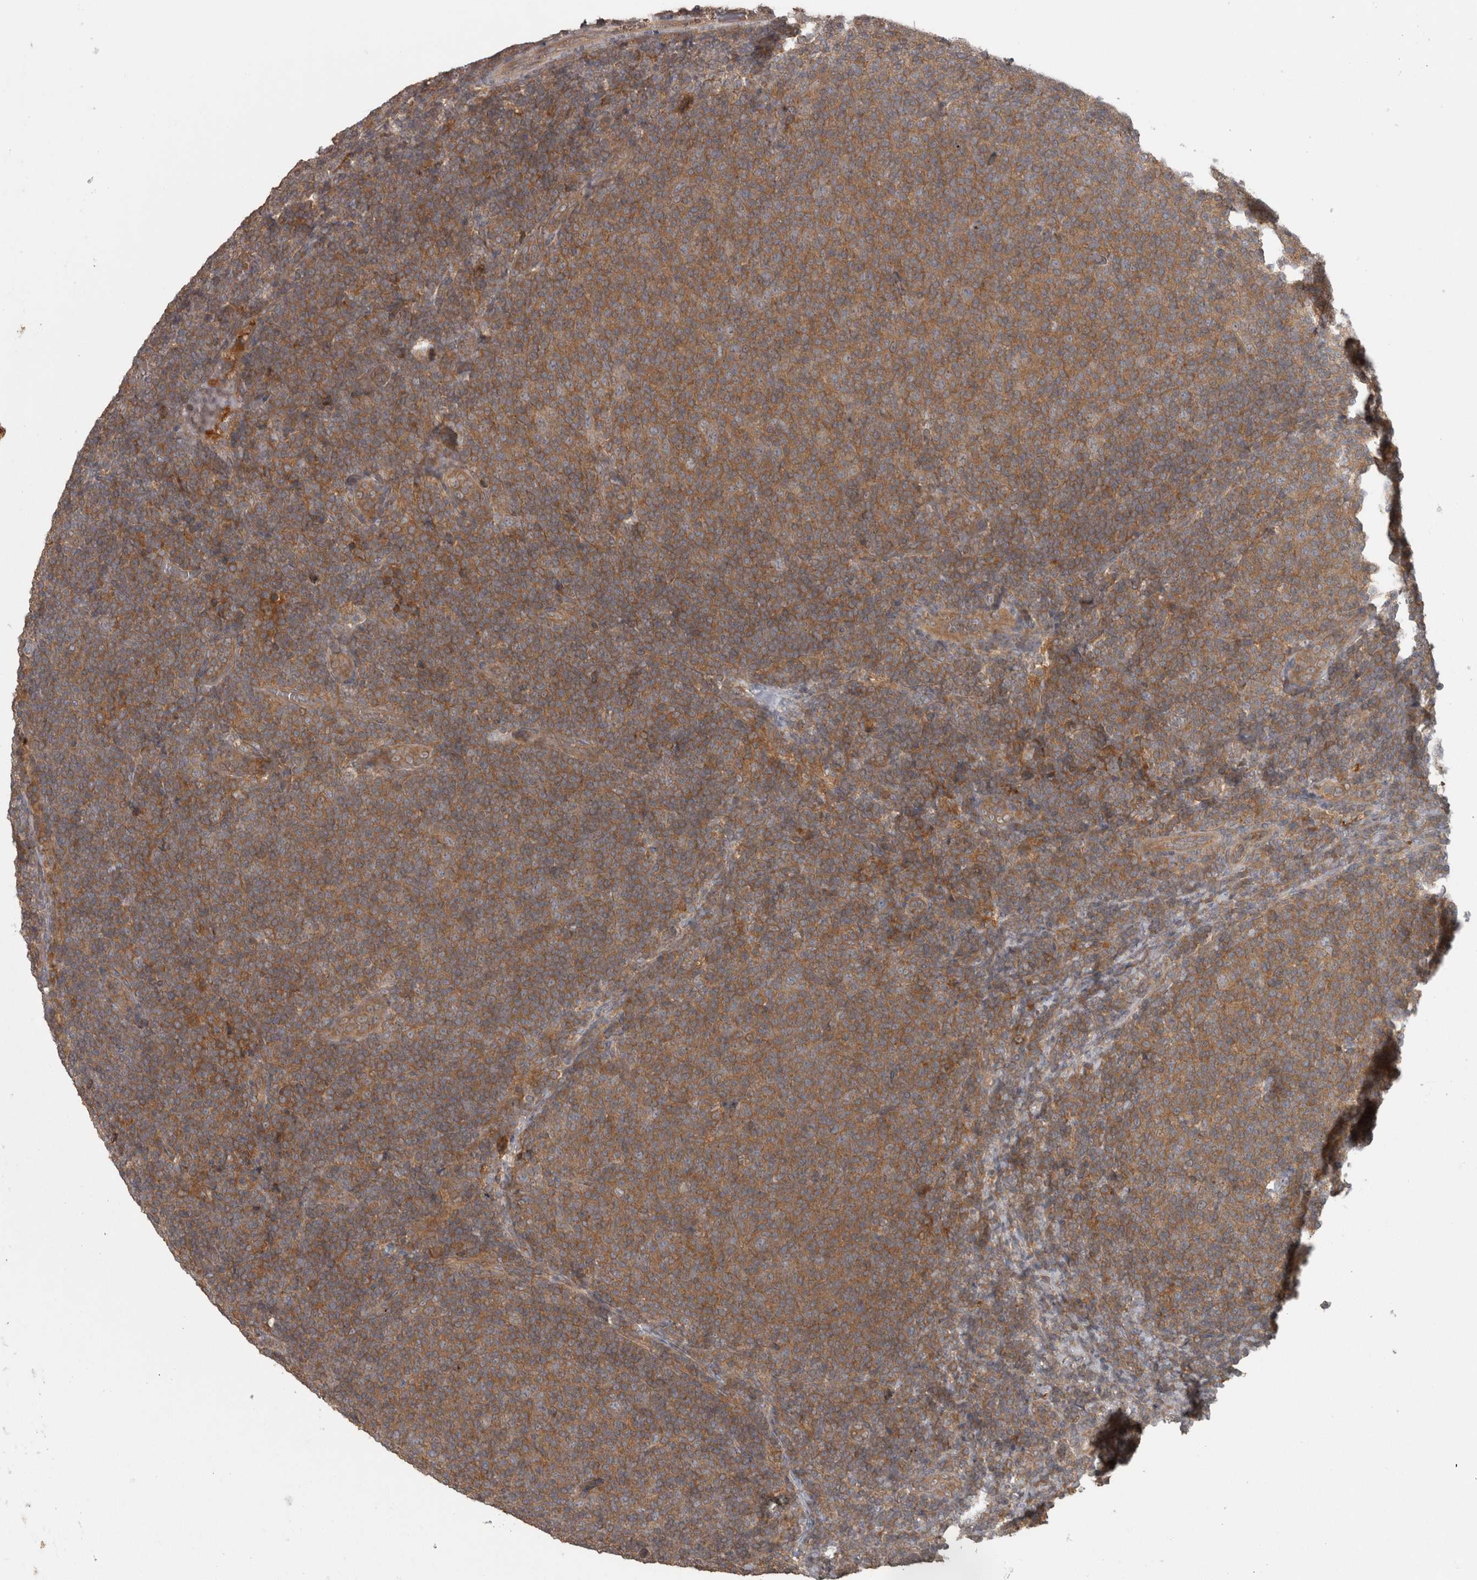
{"staining": {"intensity": "moderate", "quantity": ">75%", "location": "cytoplasmic/membranous"}, "tissue": "lymphoma", "cell_type": "Tumor cells", "image_type": "cancer", "snomed": [{"axis": "morphology", "description": "Malignant lymphoma, non-Hodgkin's type, Low grade"}, {"axis": "topography", "description": "Lymph node"}], "caption": "About >75% of tumor cells in human lymphoma reveal moderate cytoplasmic/membranous protein staining as visualized by brown immunohistochemical staining.", "gene": "MICU3", "patient": {"sex": "male", "age": 66}}